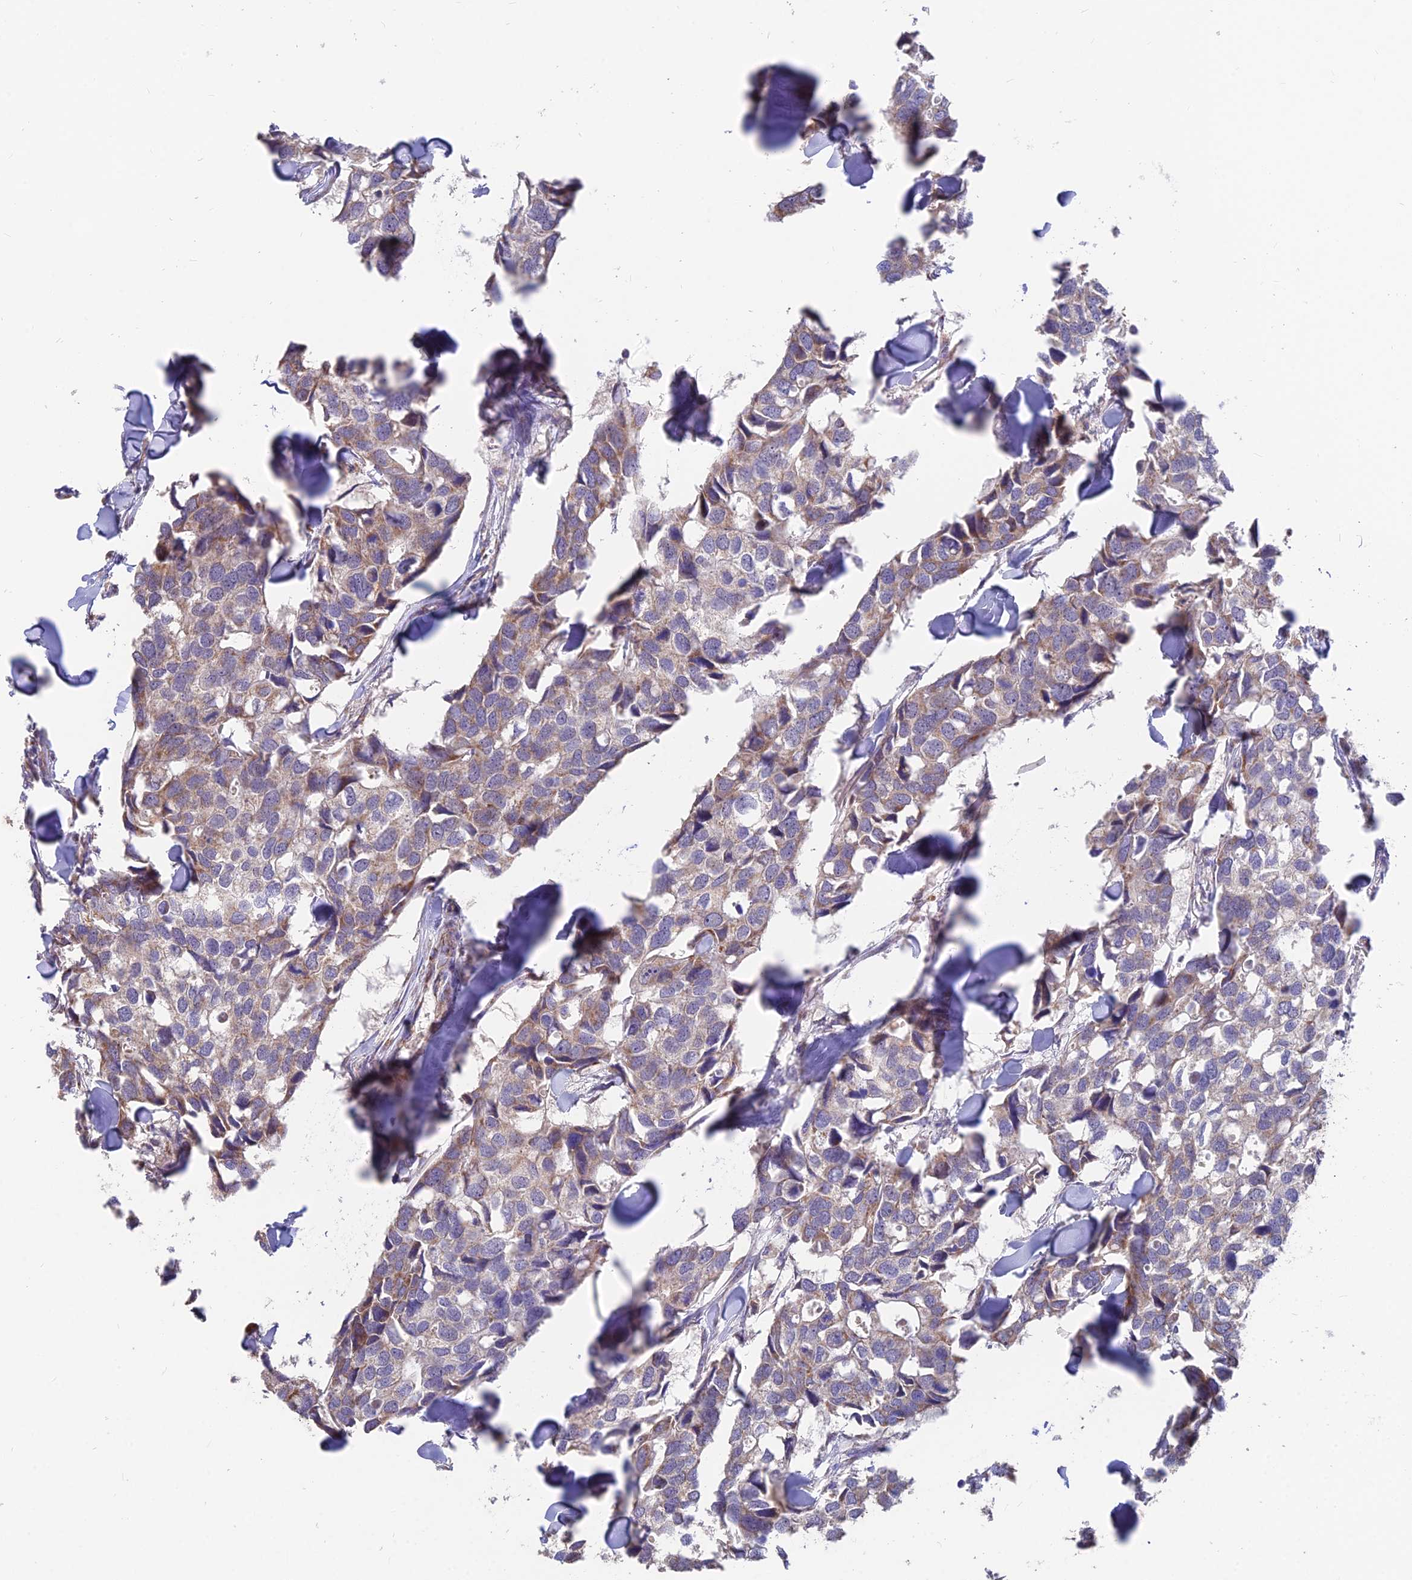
{"staining": {"intensity": "weak", "quantity": "25%-75%", "location": "cytoplasmic/membranous"}, "tissue": "breast cancer", "cell_type": "Tumor cells", "image_type": "cancer", "snomed": [{"axis": "morphology", "description": "Duct carcinoma"}, {"axis": "topography", "description": "Breast"}], "caption": "Protein staining reveals weak cytoplasmic/membranous expression in about 25%-75% of tumor cells in breast cancer. (DAB (3,3'-diaminobenzidine) IHC, brown staining for protein, blue staining for nuclei).", "gene": "IFT22", "patient": {"sex": "female", "age": 83}}